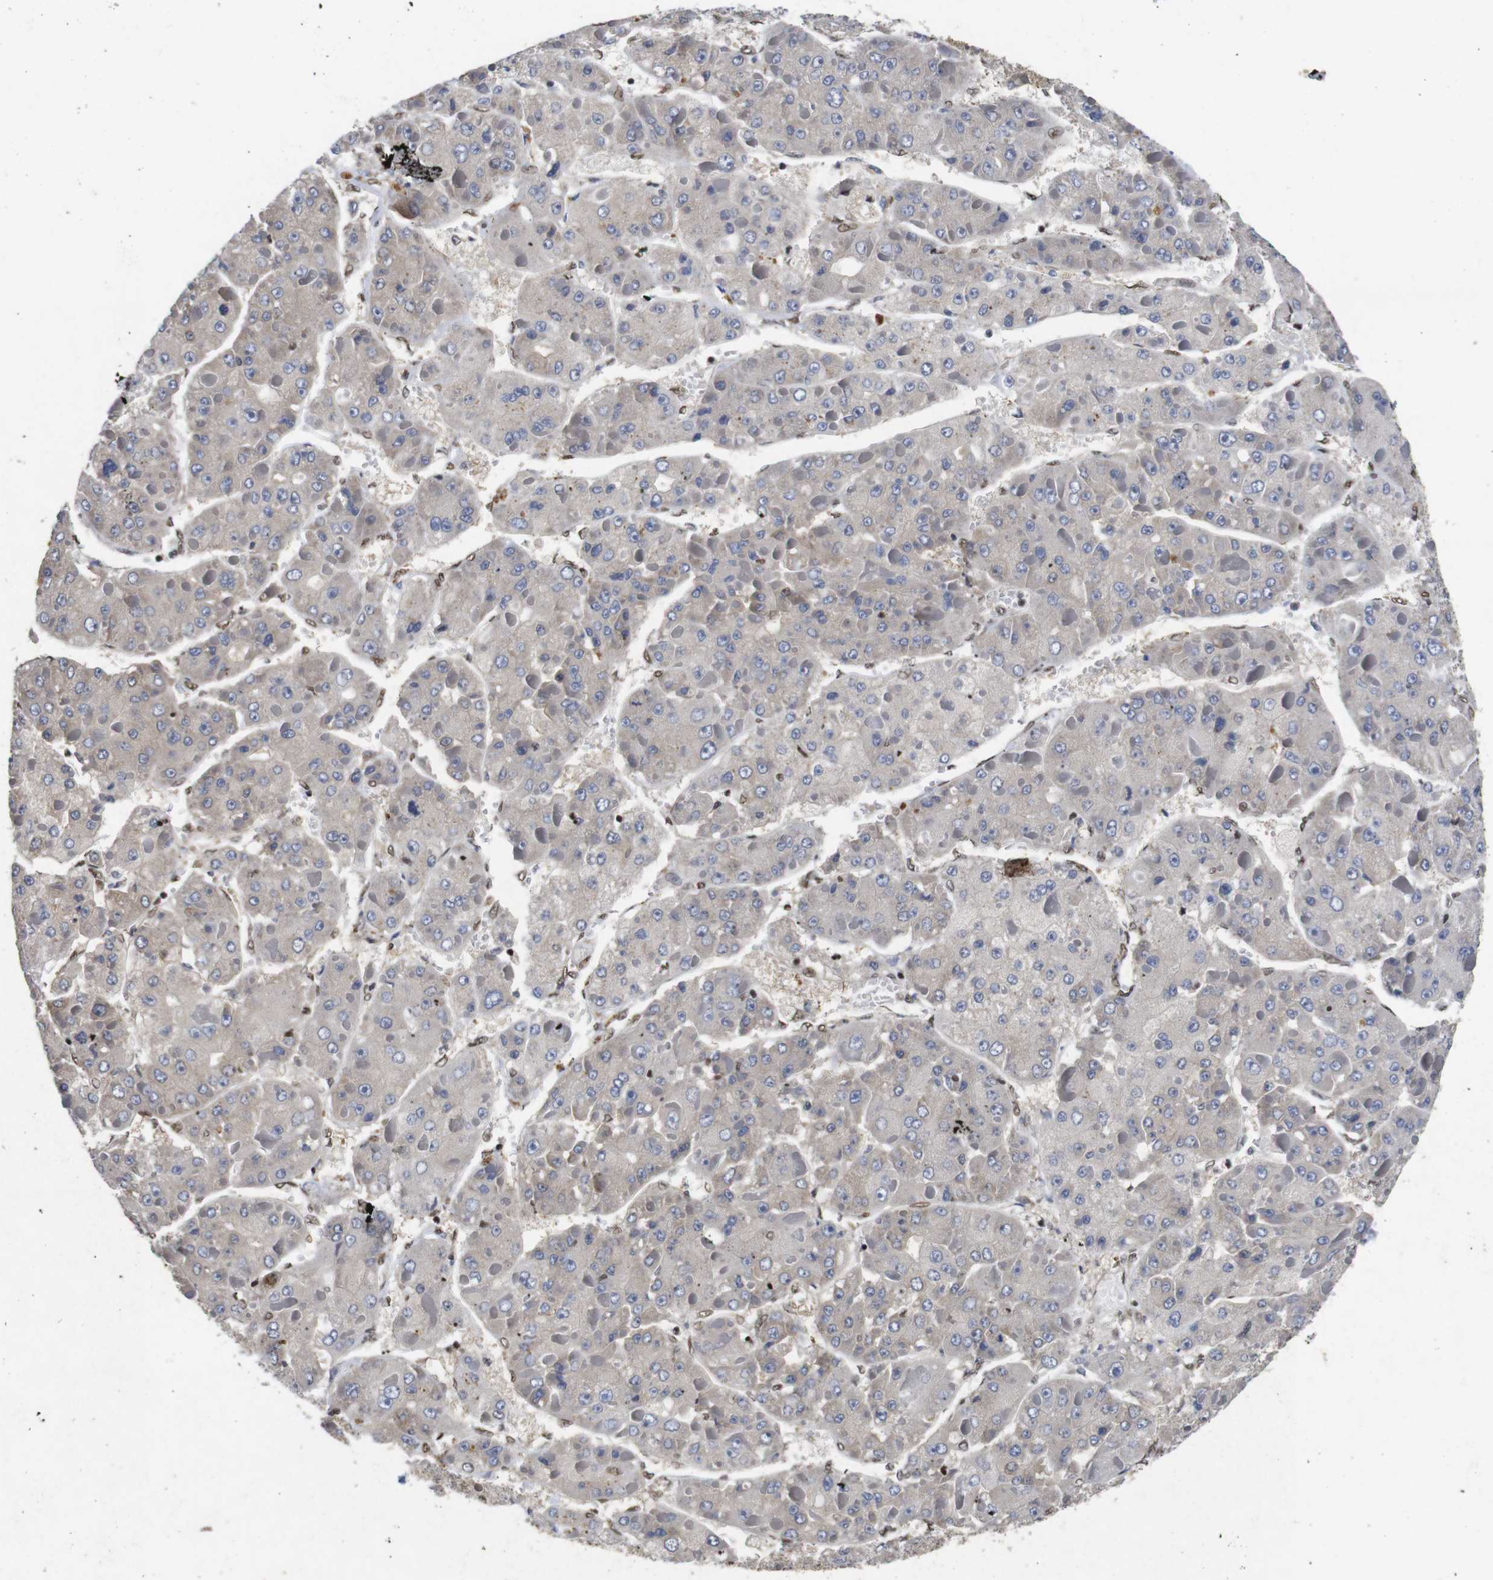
{"staining": {"intensity": "negative", "quantity": "none", "location": "none"}, "tissue": "liver cancer", "cell_type": "Tumor cells", "image_type": "cancer", "snomed": [{"axis": "morphology", "description": "Carcinoma, Hepatocellular, NOS"}, {"axis": "topography", "description": "Liver"}], "caption": "Protein analysis of hepatocellular carcinoma (liver) demonstrates no significant expression in tumor cells.", "gene": "SUMO3", "patient": {"sex": "female", "age": 73}}